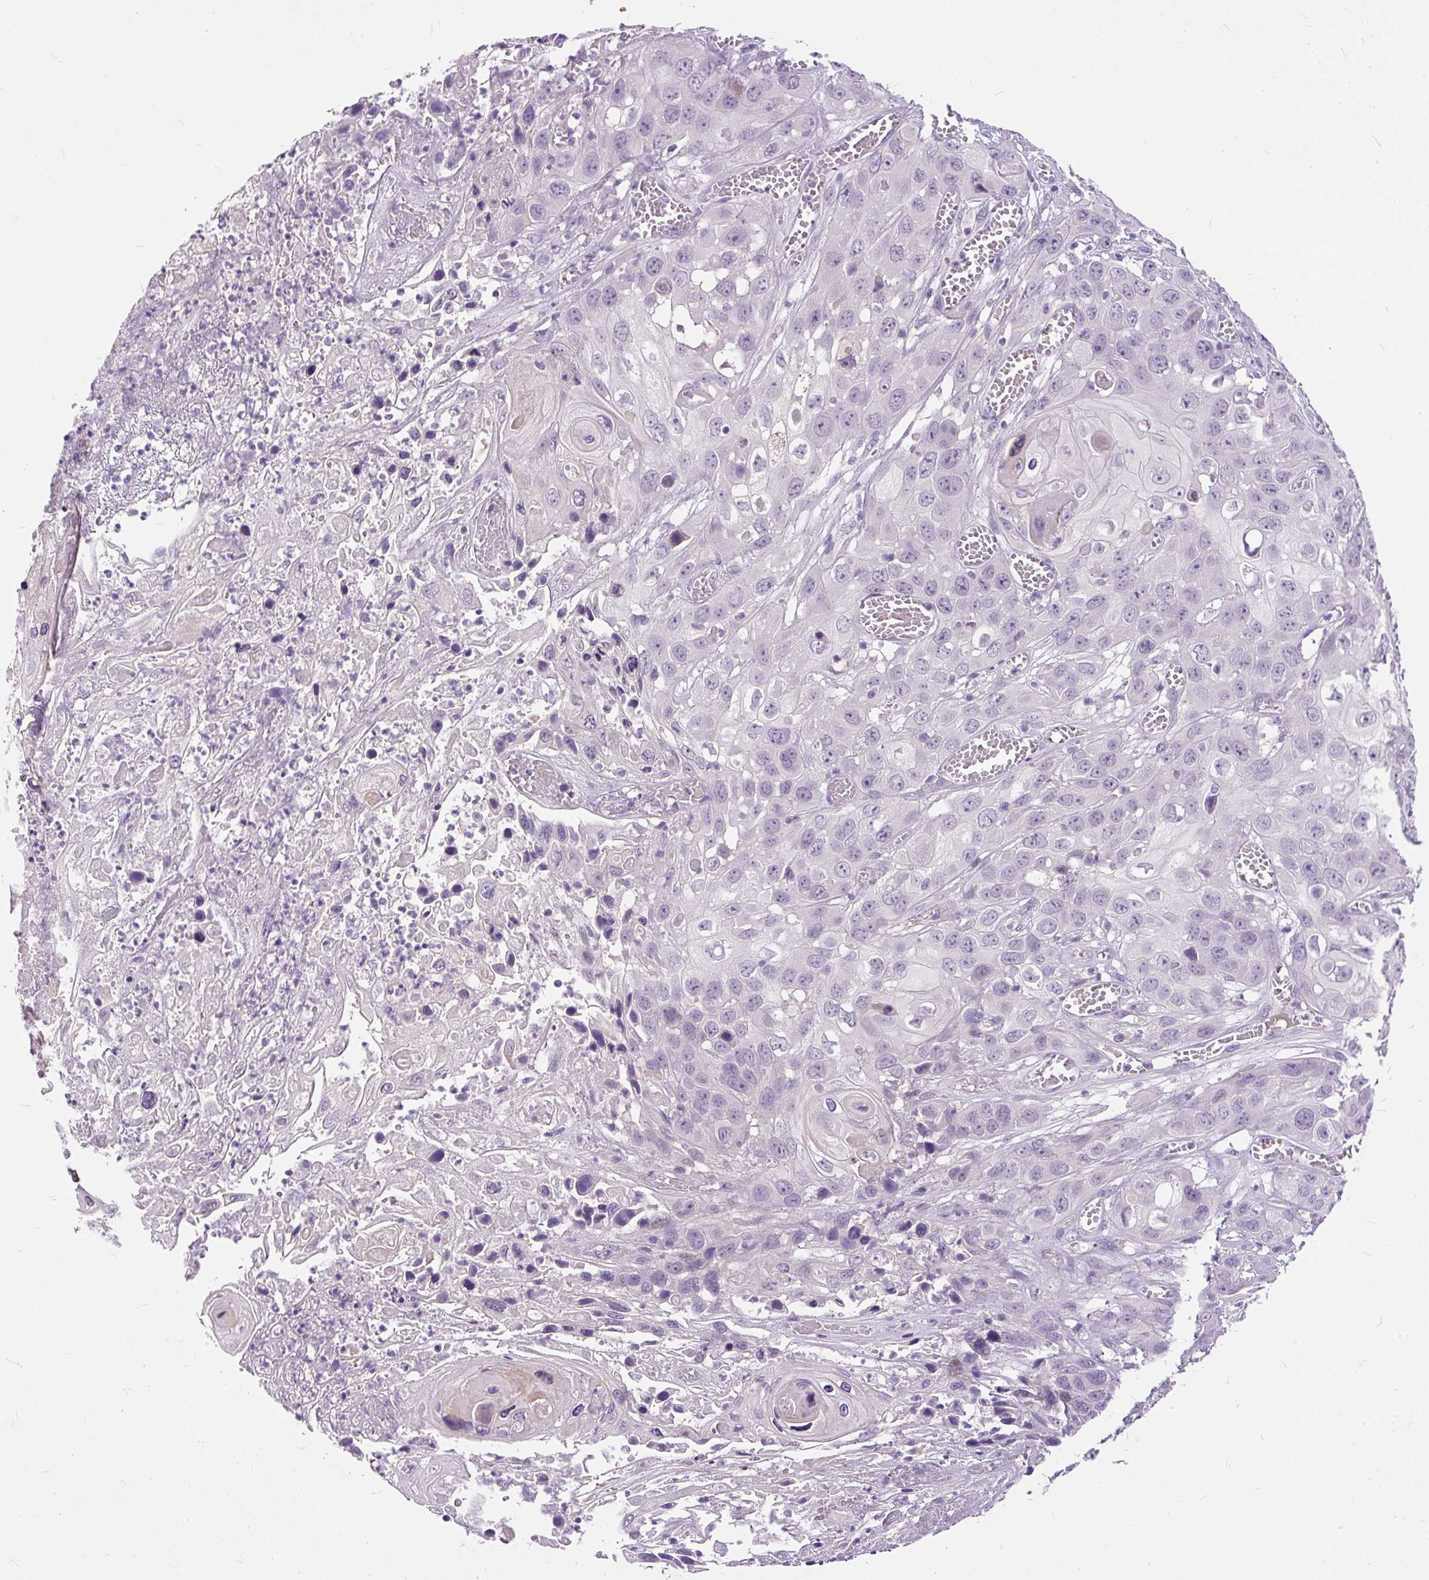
{"staining": {"intensity": "negative", "quantity": "none", "location": "none"}, "tissue": "skin cancer", "cell_type": "Tumor cells", "image_type": "cancer", "snomed": [{"axis": "morphology", "description": "Squamous cell carcinoma, NOS"}, {"axis": "topography", "description": "Skin"}], "caption": "DAB (3,3'-diaminobenzidine) immunohistochemical staining of human skin squamous cell carcinoma exhibits no significant expression in tumor cells.", "gene": "KRTAP20-3", "patient": {"sex": "male", "age": 55}}